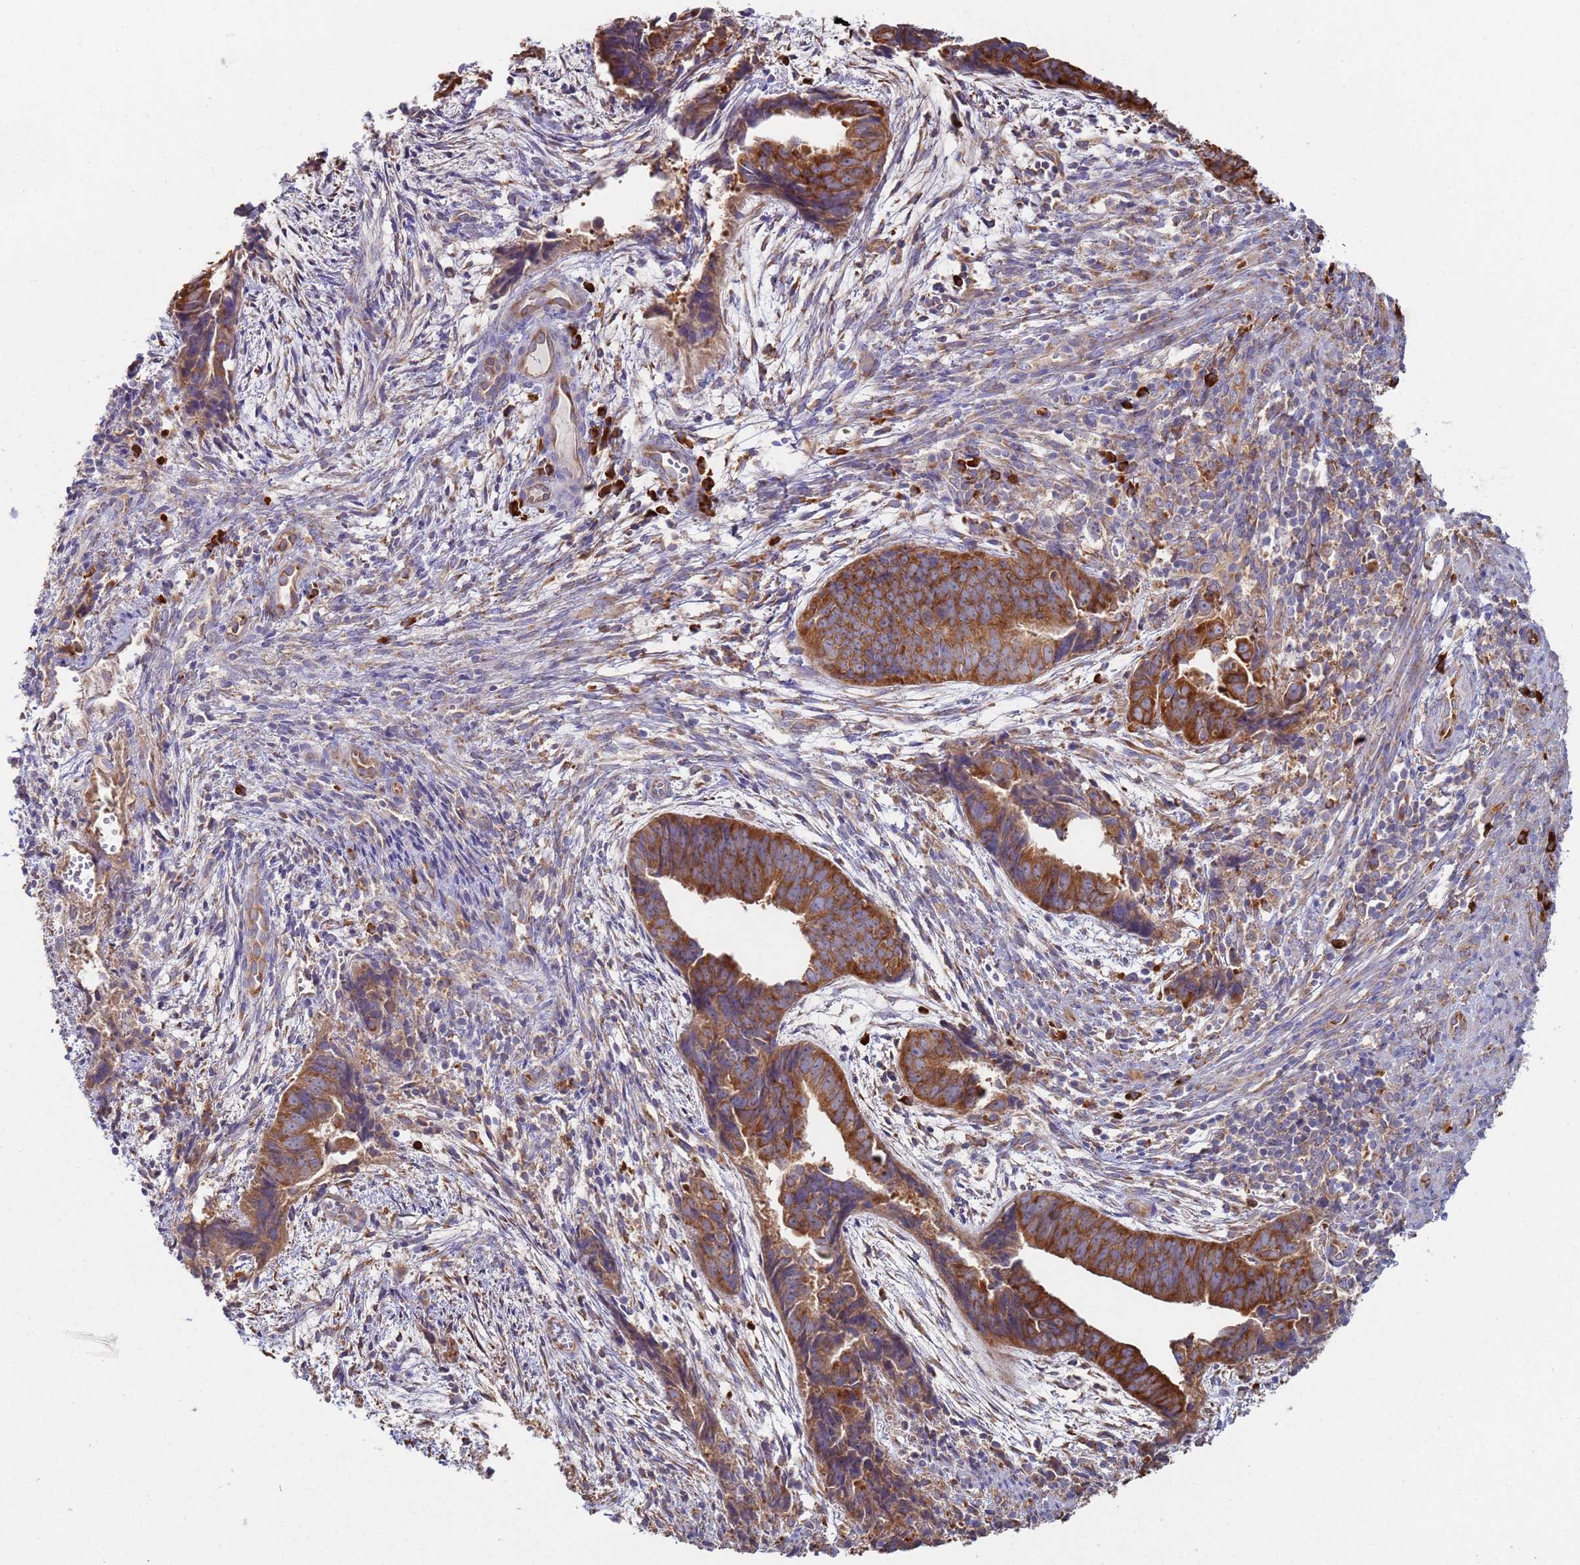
{"staining": {"intensity": "strong", "quantity": ">75%", "location": "cytoplasmic/membranous"}, "tissue": "endometrial cancer", "cell_type": "Tumor cells", "image_type": "cancer", "snomed": [{"axis": "morphology", "description": "Adenocarcinoma, NOS"}, {"axis": "topography", "description": "Endometrium"}], "caption": "Endometrial adenocarcinoma tissue exhibits strong cytoplasmic/membranous staining in about >75% of tumor cells", "gene": "ZNF844", "patient": {"sex": "female", "age": 75}}